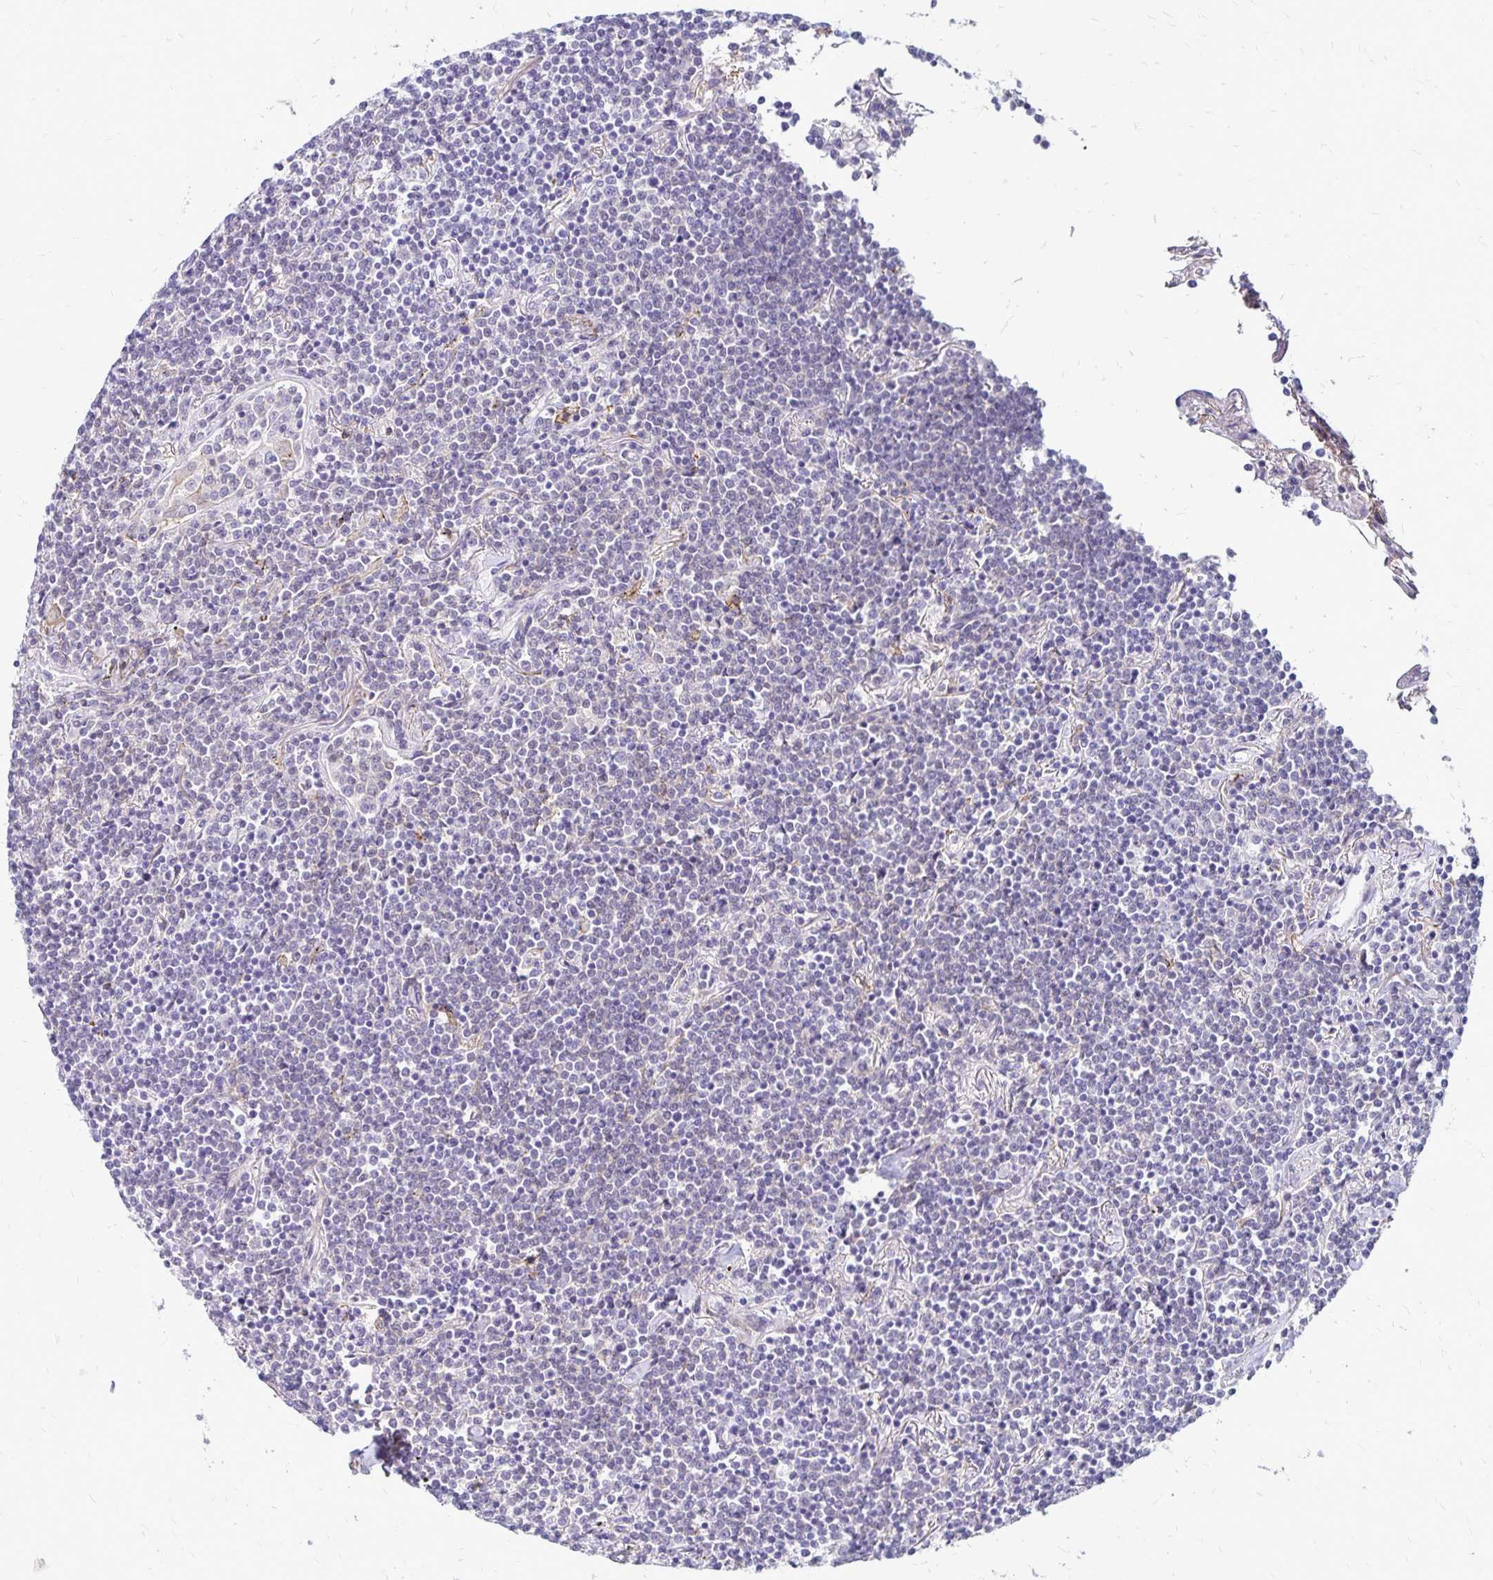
{"staining": {"intensity": "weak", "quantity": "25%-75%", "location": "cytoplasmic/membranous"}, "tissue": "lymphoma", "cell_type": "Tumor cells", "image_type": "cancer", "snomed": [{"axis": "morphology", "description": "Malignant lymphoma, non-Hodgkin's type, Low grade"}, {"axis": "topography", "description": "Lung"}], "caption": "Protein expression analysis of malignant lymphoma, non-Hodgkin's type (low-grade) exhibits weak cytoplasmic/membranous staining in approximately 25%-75% of tumor cells.", "gene": "TNS3", "patient": {"sex": "female", "age": 71}}